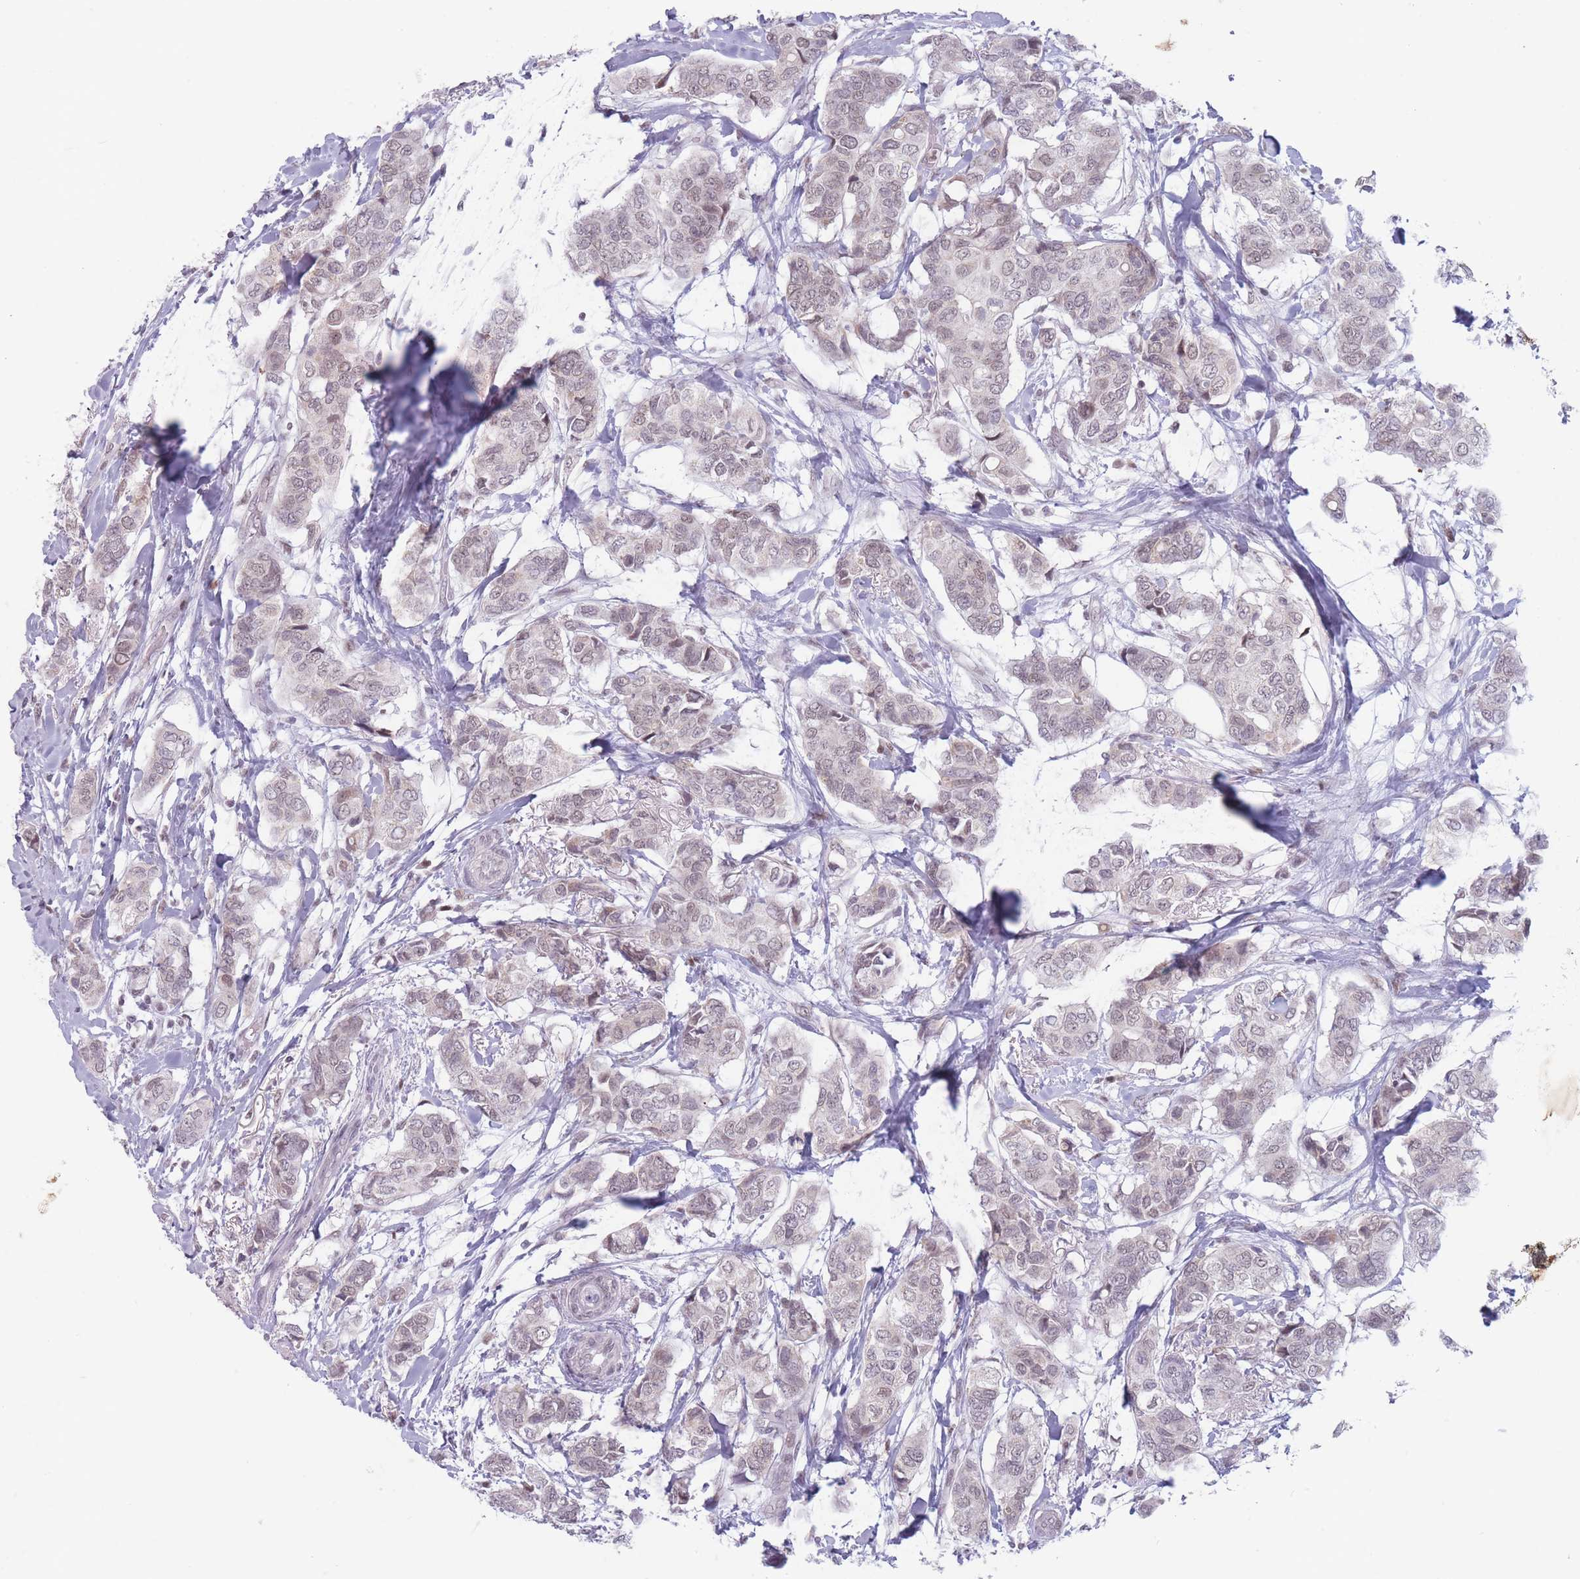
{"staining": {"intensity": "negative", "quantity": "none", "location": "none"}, "tissue": "breast cancer", "cell_type": "Tumor cells", "image_type": "cancer", "snomed": [{"axis": "morphology", "description": "Lobular carcinoma"}, {"axis": "topography", "description": "Breast"}], "caption": "DAB (3,3'-diaminobenzidine) immunohistochemical staining of human breast cancer reveals no significant staining in tumor cells. The staining is performed using DAB brown chromogen with nuclei counter-stained in using hematoxylin.", "gene": "ARID3B", "patient": {"sex": "female", "age": 51}}